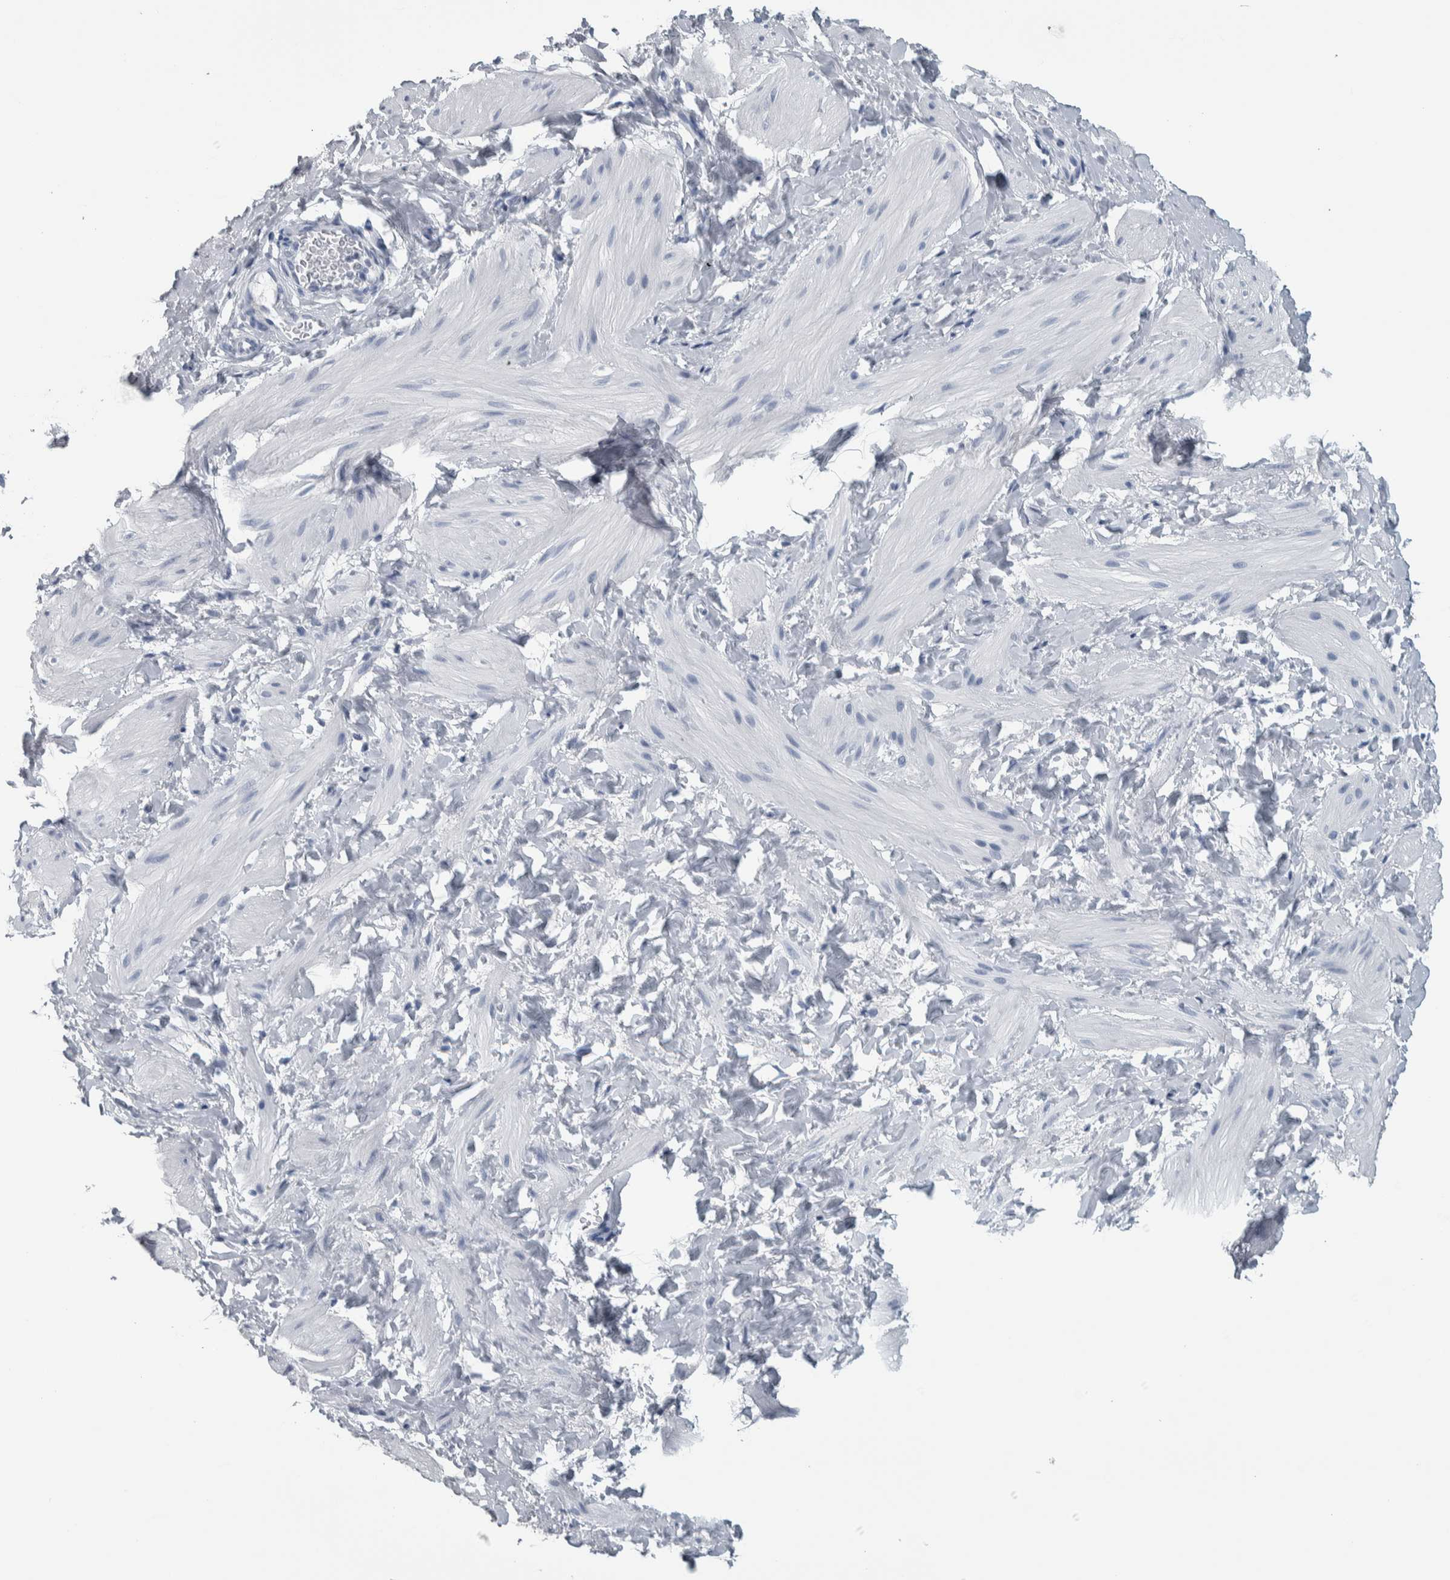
{"staining": {"intensity": "negative", "quantity": "none", "location": "none"}, "tissue": "smooth muscle", "cell_type": "Smooth muscle cells", "image_type": "normal", "snomed": [{"axis": "morphology", "description": "Normal tissue, NOS"}, {"axis": "topography", "description": "Smooth muscle"}], "caption": "This histopathology image is of unremarkable smooth muscle stained with immunohistochemistry to label a protein in brown with the nuclei are counter-stained blue. There is no staining in smooth muscle cells. (DAB IHC visualized using brightfield microscopy, high magnification).", "gene": "CDH17", "patient": {"sex": "male", "age": 16}}